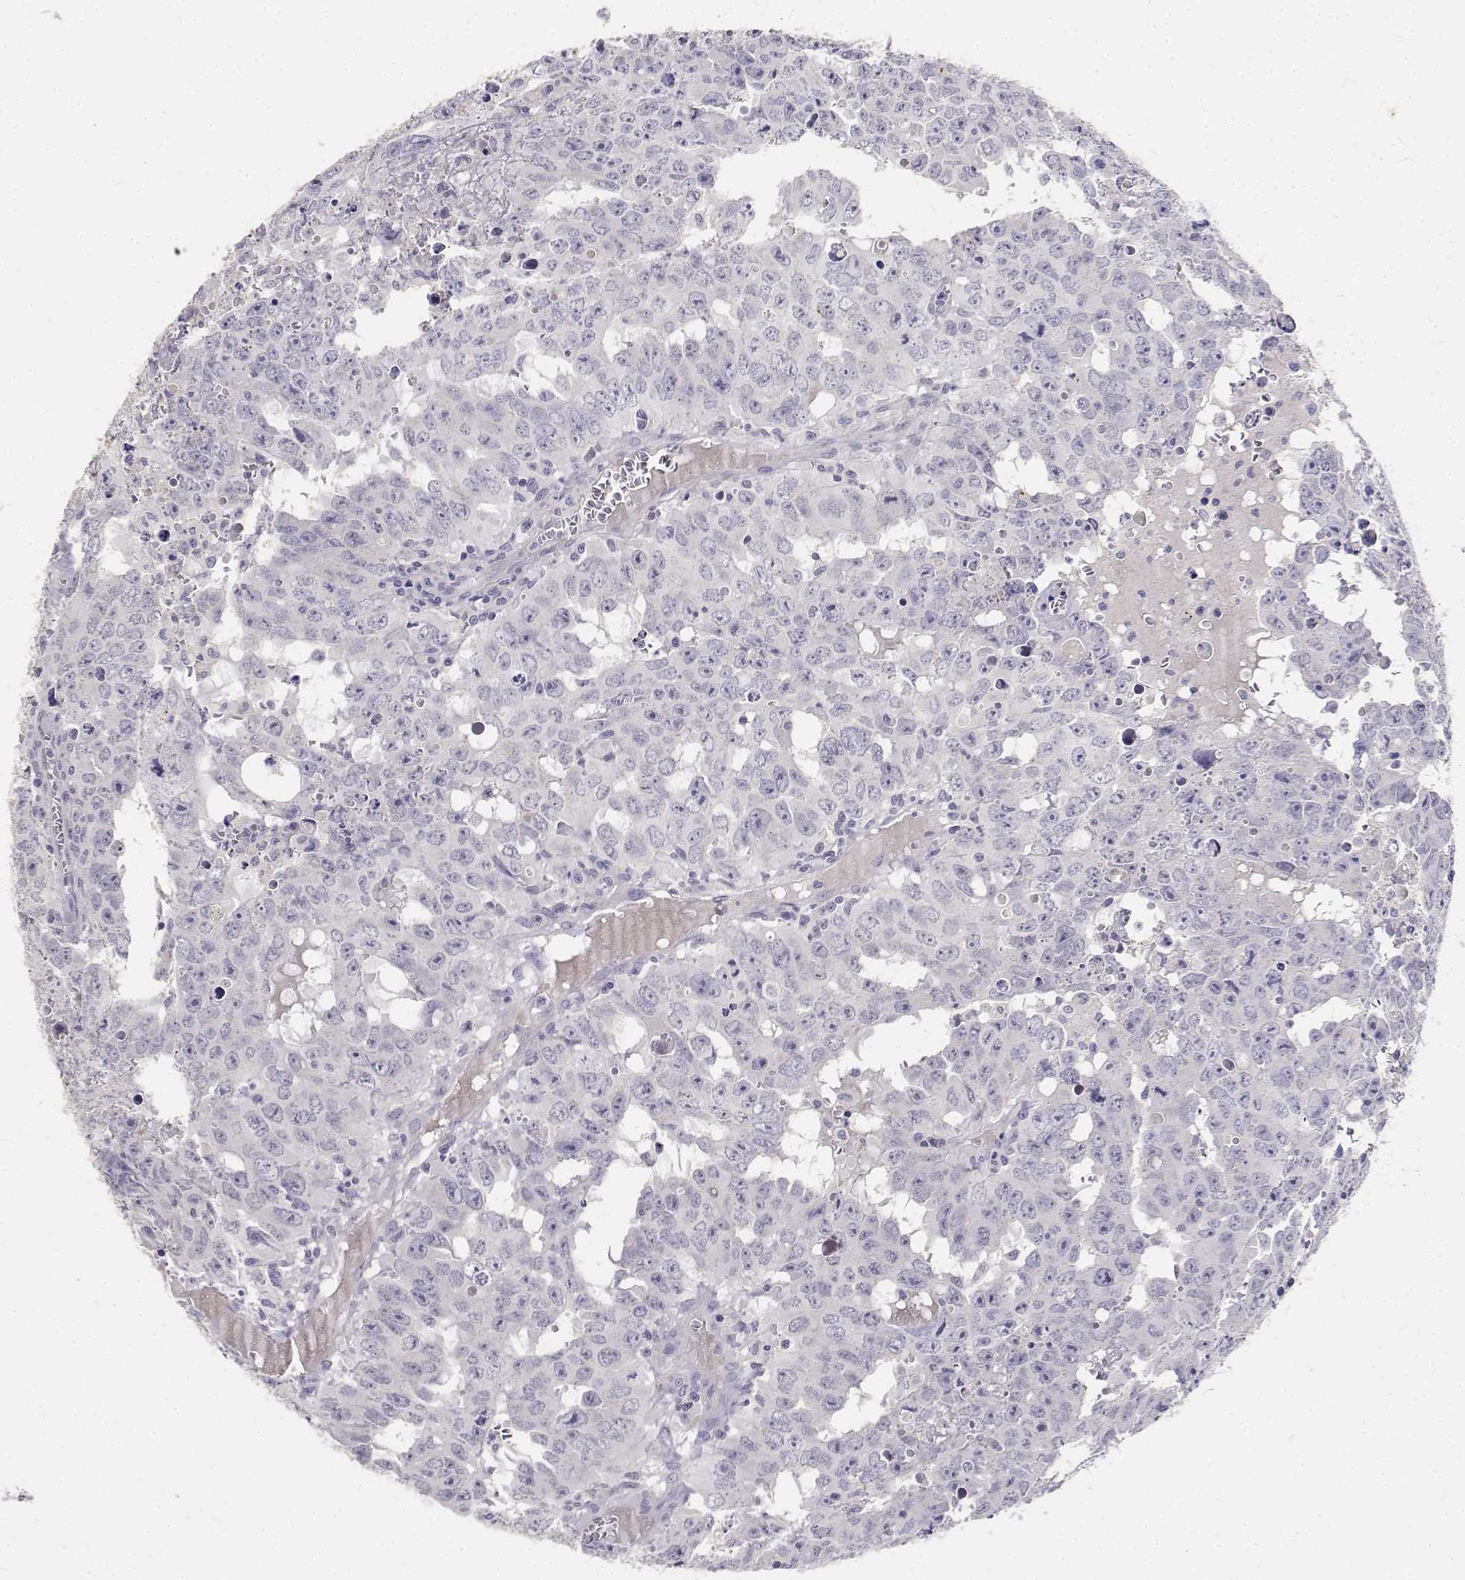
{"staining": {"intensity": "negative", "quantity": "none", "location": "none"}, "tissue": "testis cancer", "cell_type": "Tumor cells", "image_type": "cancer", "snomed": [{"axis": "morphology", "description": "Carcinoma, Embryonal, NOS"}, {"axis": "topography", "description": "Testis"}], "caption": "Human testis cancer (embryonal carcinoma) stained for a protein using immunohistochemistry (IHC) displays no positivity in tumor cells.", "gene": "PAEP", "patient": {"sex": "male", "age": 22}}